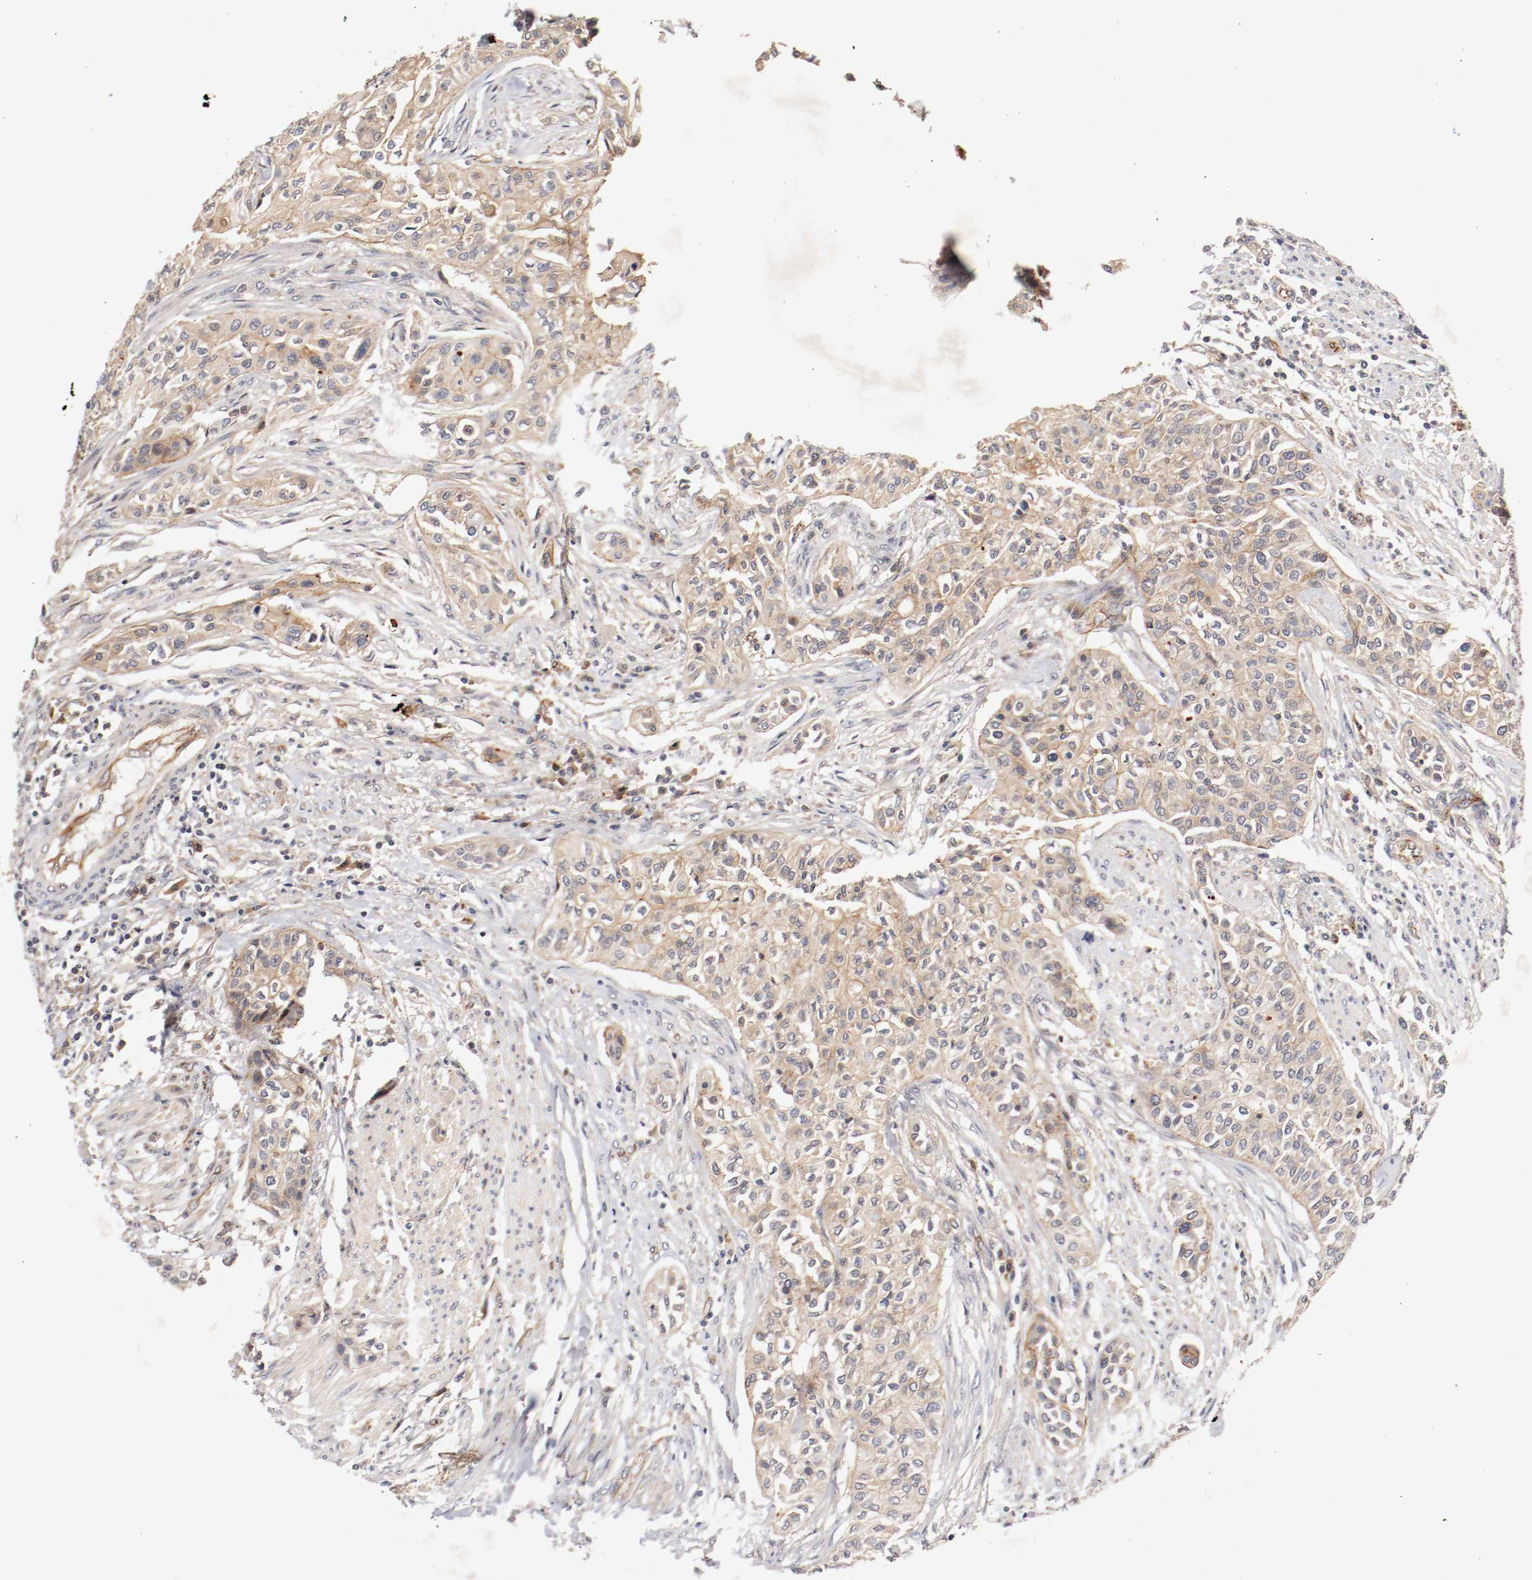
{"staining": {"intensity": "moderate", "quantity": ">75%", "location": "cytoplasmic/membranous"}, "tissue": "urothelial cancer", "cell_type": "Tumor cells", "image_type": "cancer", "snomed": [{"axis": "morphology", "description": "Urothelial carcinoma, High grade"}, {"axis": "topography", "description": "Urinary bladder"}], "caption": "This is a micrograph of immunohistochemistry (IHC) staining of urothelial cancer, which shows moderate positivity in the cytoplasmic/membranous of tumor cells.", "gene": "TYK2", "patient": {"sex": "male", "age": 74}}